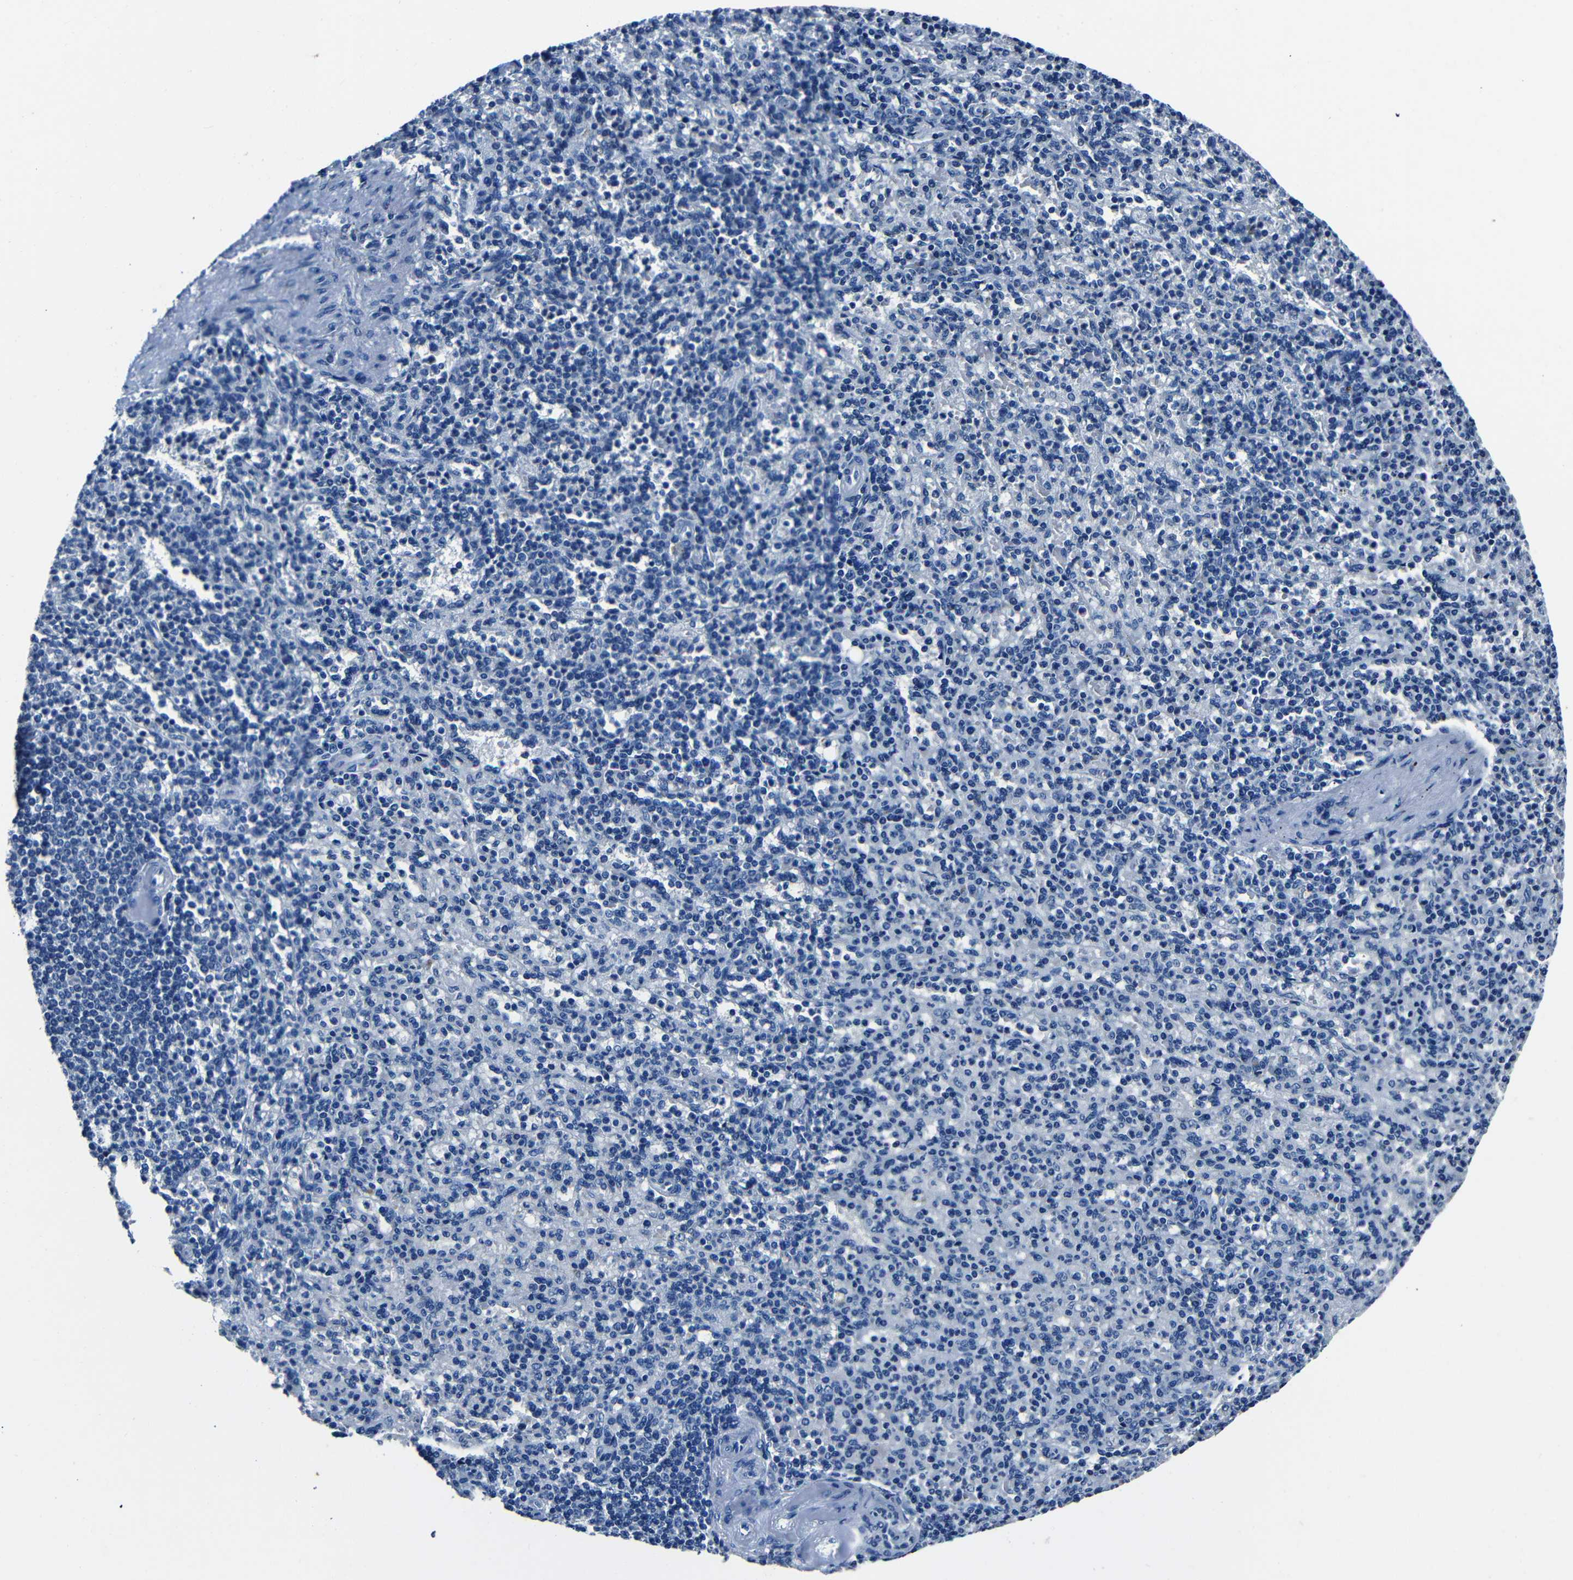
{"staining": {"intensity": "negative", "quantity": "none", "location": "none"}, "tissue": "spleen", "cell_type": "Cells in red pulp", "image_type": "normal", "snomed": [{"axis": "morphology", "description": "Normal tissue, NOS"}, {"axis": "topography", "description": "Spleen"}], "caption": "Cells in red pulp show no significant protein expression in normal spleen.", "gene": "NCMAP", "patient": {"sex": "female", "age": 74}}